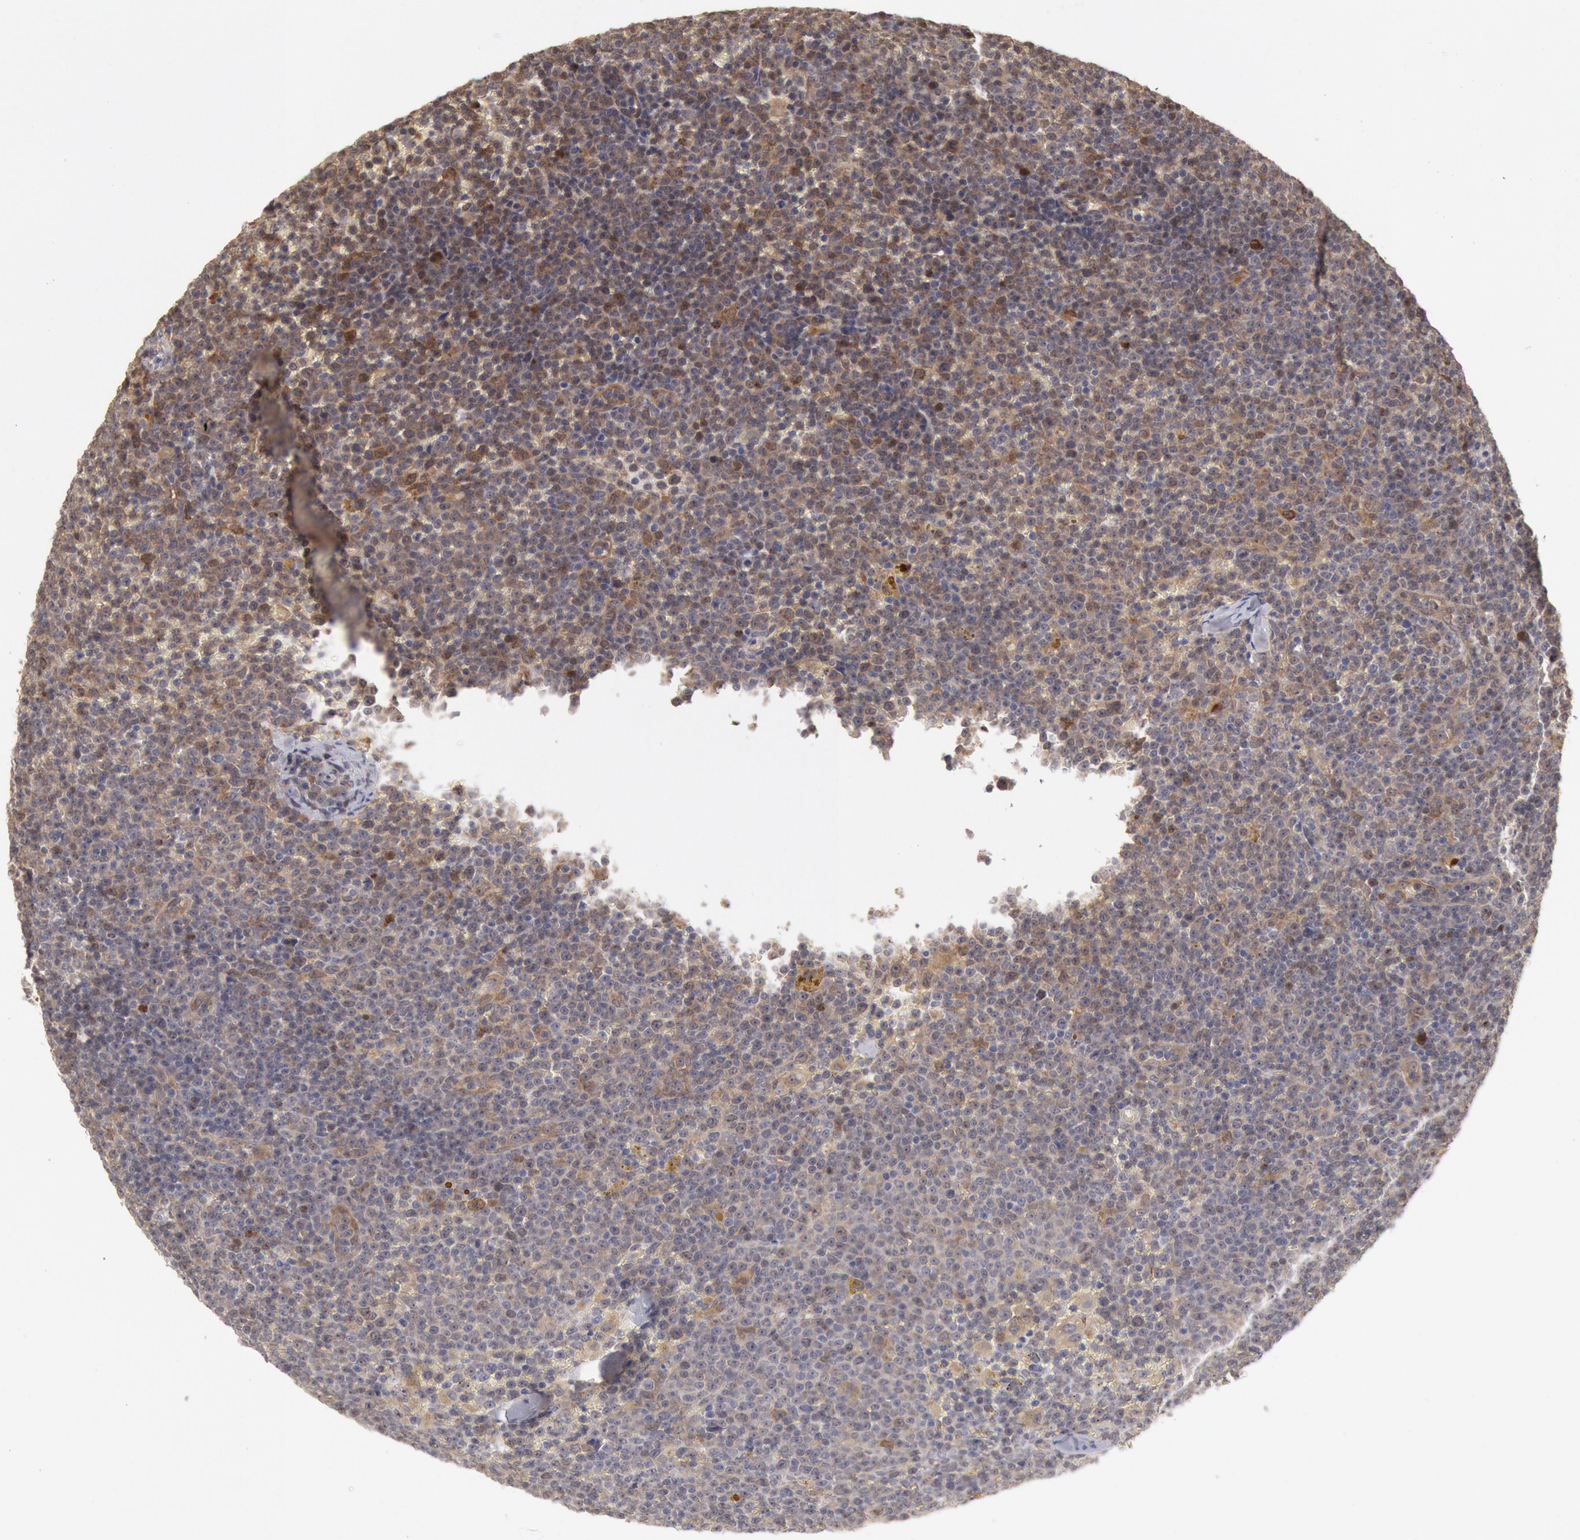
{"staining": {"intensity": "moderate", "quantity": "<25%", "location": "cytoplasmic/membranous"}, "tissue": "lymphoma", "cell_type": "Tumor cells", "image_type": "cancer", "snomed": [{"axis": "morphology", "description": "Malignant lymphoma, non-Hodgkin's type, Low grade"}, {"axis": "topography", "description": "Lymph node"}], "caption": "A brown stain shows moderate cytoplasmic/membranous positivity of a protein in human lymphoma tumor cells. The protein of interest is stained brown, and the nuclei are stained in blue (DAB IHC with brightfield microscopy, high magnification).", "gene": "DNAJA1", "patient": {"sex": "male", "age": 50}}